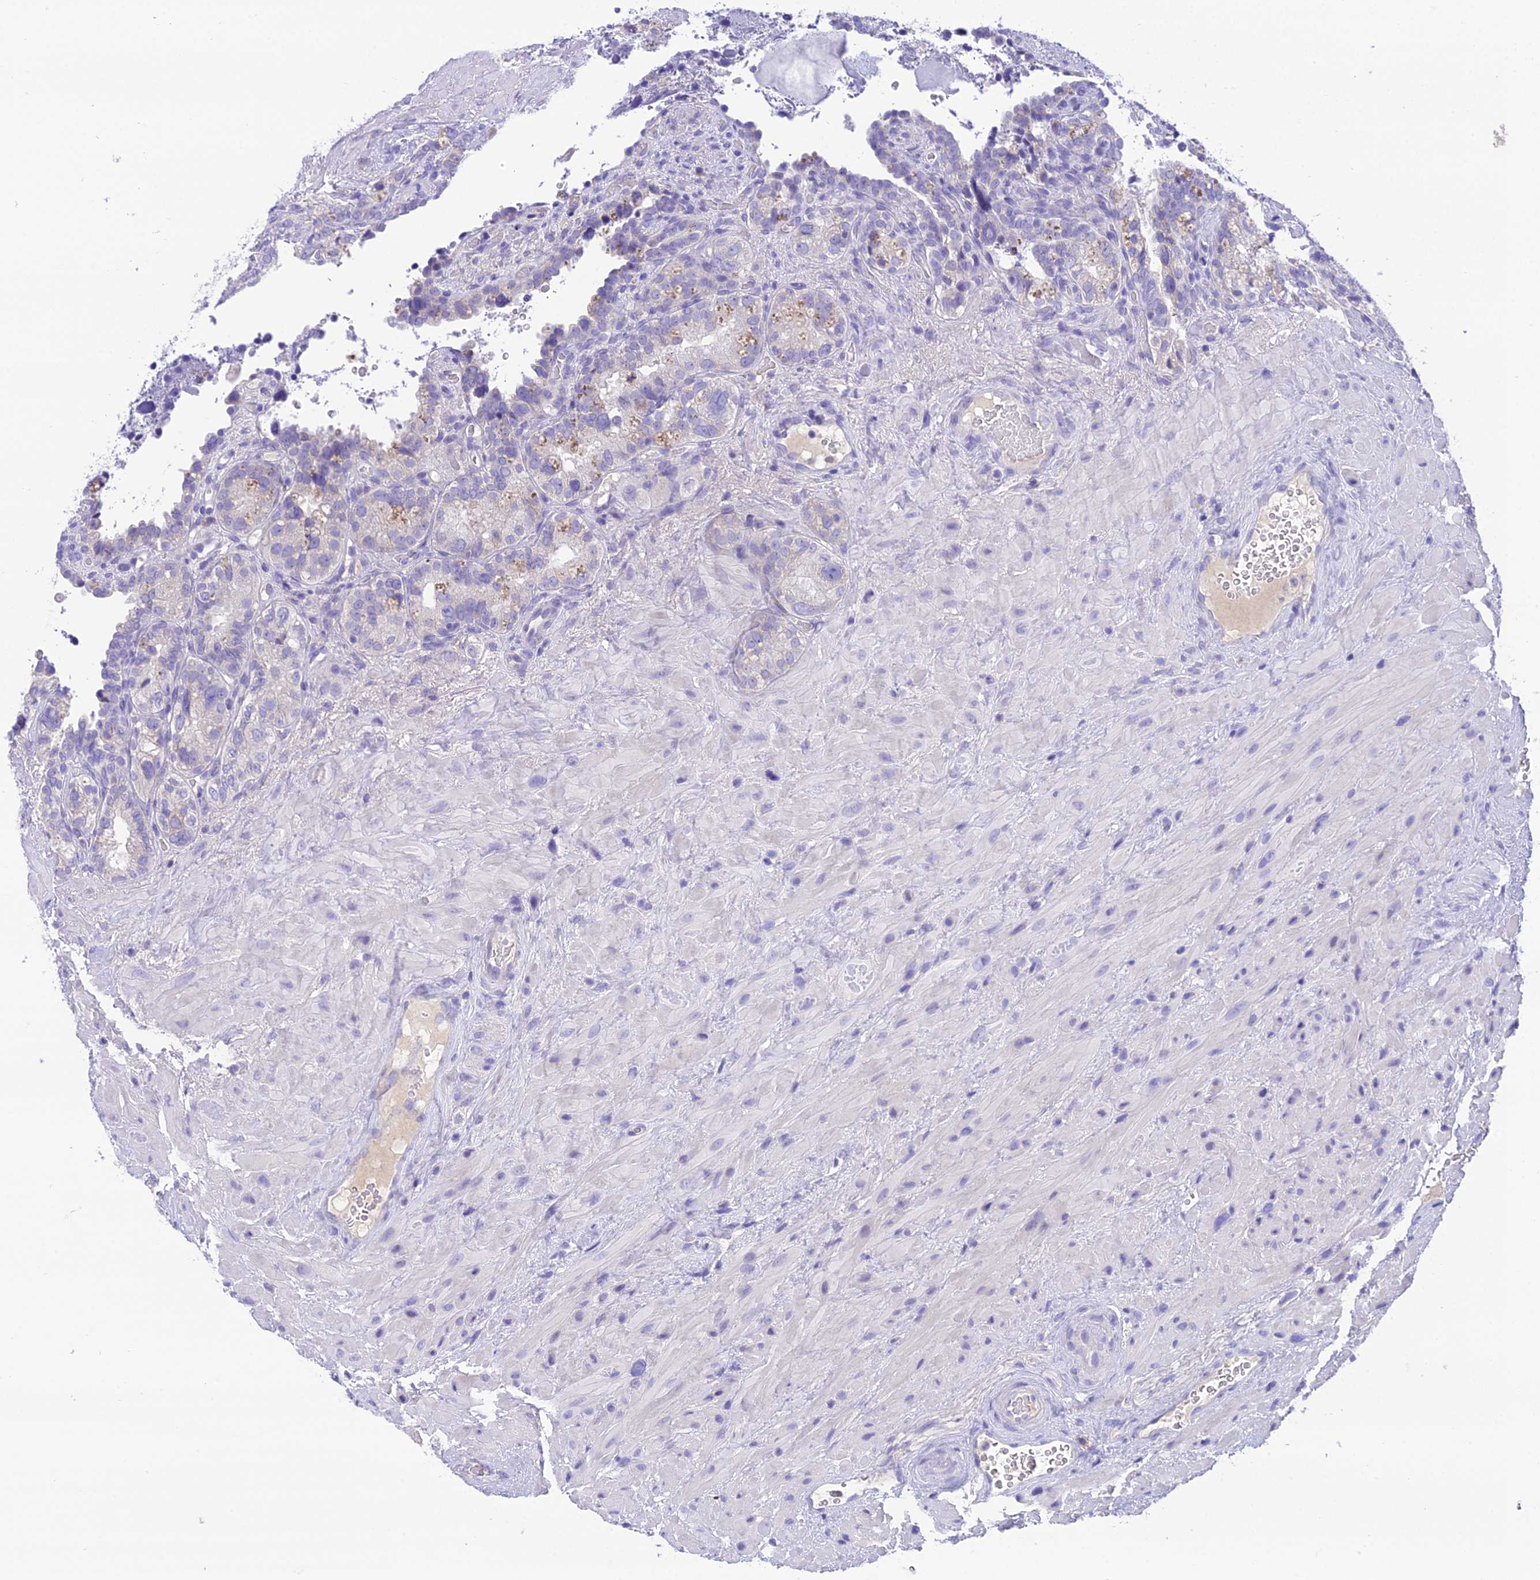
{"staining": {"intensity": "negative", "quantity": "none", "location": "none"}, "tissue": "seminal vesicle", "cell_type": "Glandular cells", "image_type": "normal", "snomed": [{"axis": "morphology", "description": "Normal tissue, NOS"}, {"axis": "topography", "description": "Seminal veicle"}, {"axis": "topography", "description": "Peripheral nerve tissue"}], "caption": "The immunohistochemistry (IHC) image has no significant staining in glandular cells of seminal vesicle.", "gene": "KIAA0408", "patient": {"sex": "male", "age": 67}}